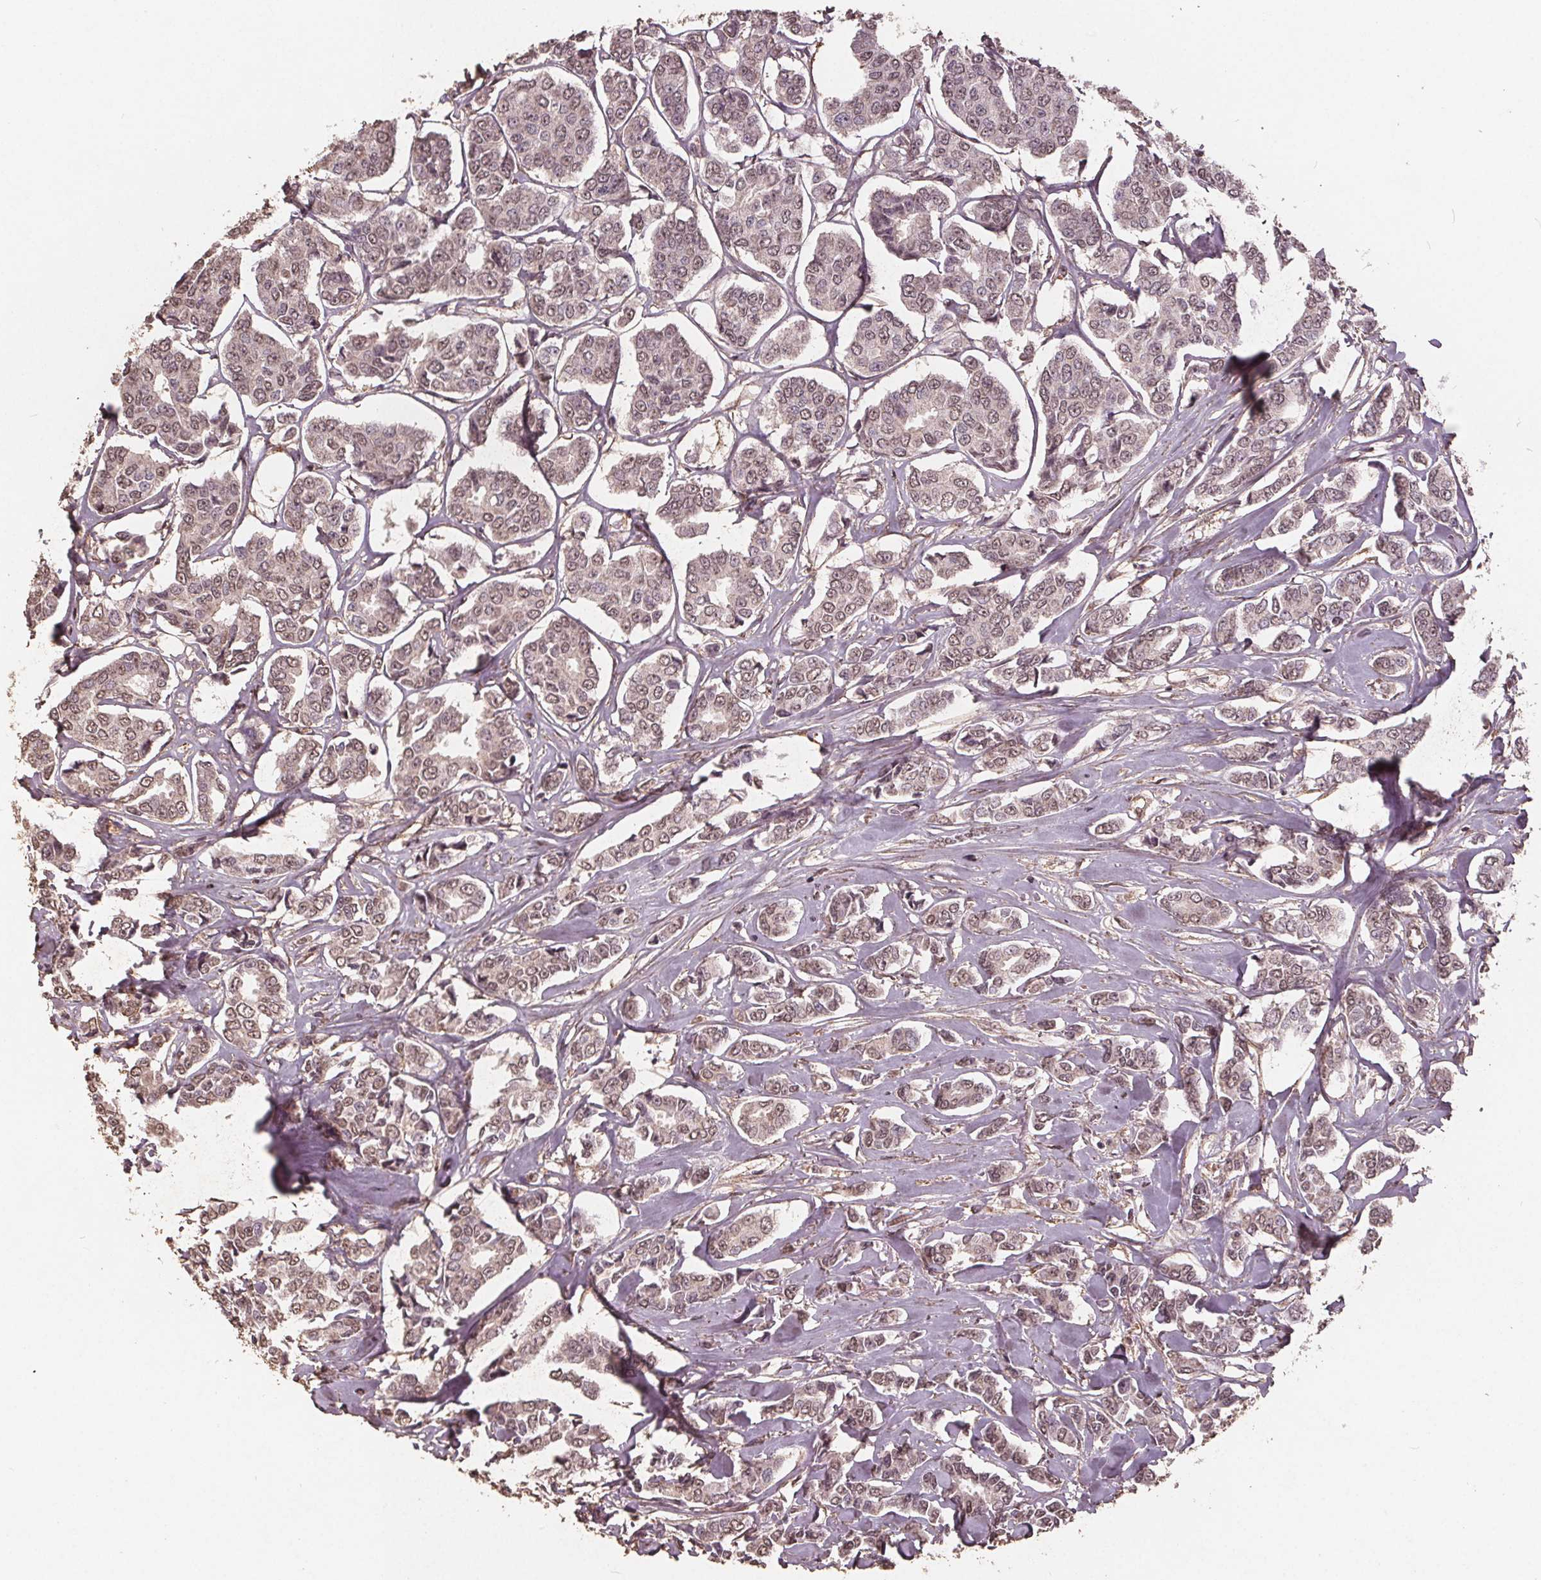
{"staining": {"intensity": "weak", "quantity": ">75%", "location": "nuclear"}, "tissue": "breast cancer", "cell_type": "Tumor cells", "image_type": "cancer", "snomed": [{"axis": "morphology", "description": "Duct carcinoma"}, {"axis": "topography", "description": "Breast"}], "caption": "Tumor cells demonstrate low levels of weak nuclear expression in about >75% of cells in breast invasive ductal carcinoma. The protein of interest is shown in brown color, while the nuclei are stained blue.", "gene": "DSG3", "patient": {"sex": "female", "age": 94}}